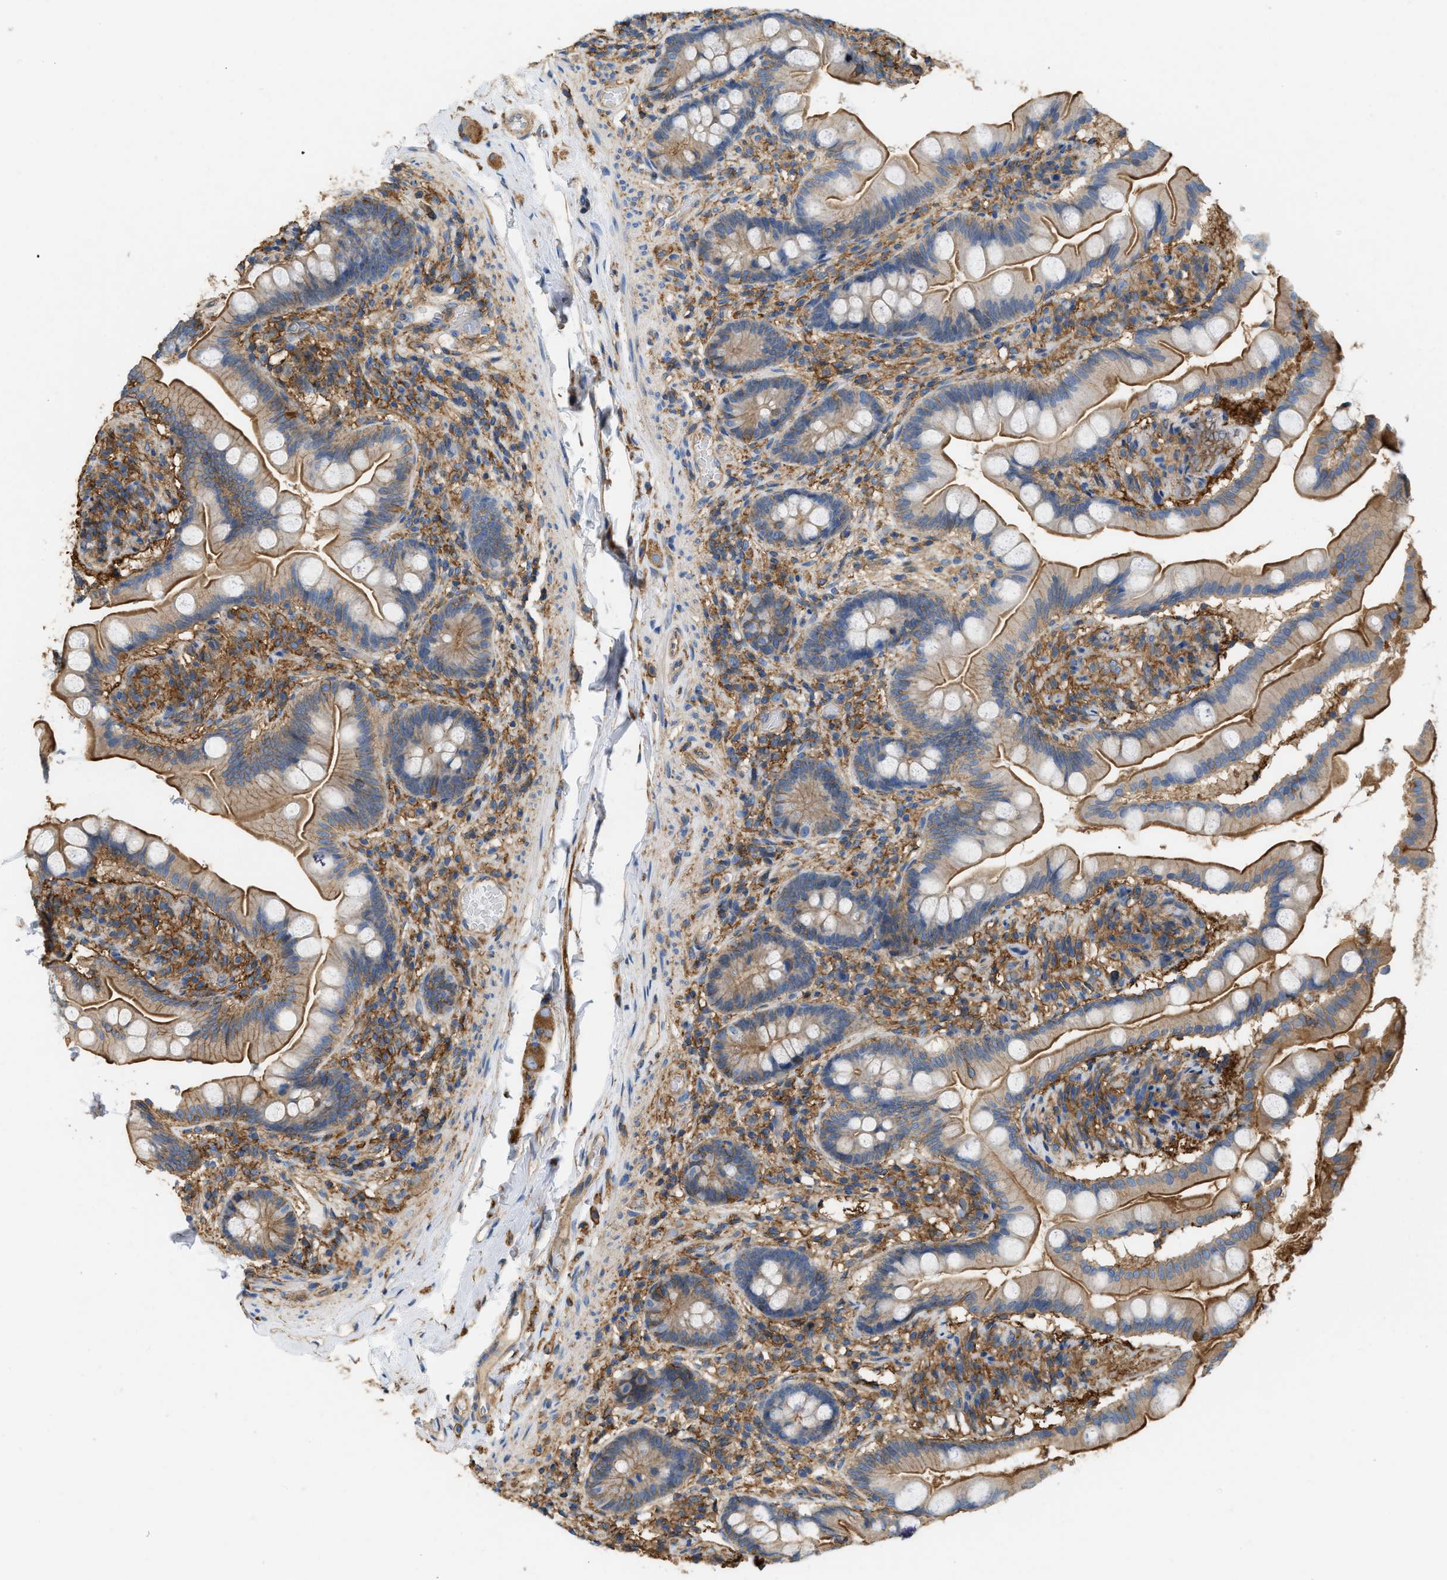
{"staining": {"intensity": "strong", "quantity": ">75%", "location": "cytoplasmic/membranous"}, "tissue": "small intestine", "cell_type": "Glandular cells", "image_type": "normal", "snomed": [{"axis": "morphology", "description": "Normal tissue, NOS"}, {"axis": "topography", "description": "Small intestine"}], "caption": "Normal small intestine exhibits strong cytoplasmic/membranous staining in about >75% of glandular cells, visualized by immunohistochemistry.", "gene": "GNB4", "patient": {"sex": "female", "age": 56}}